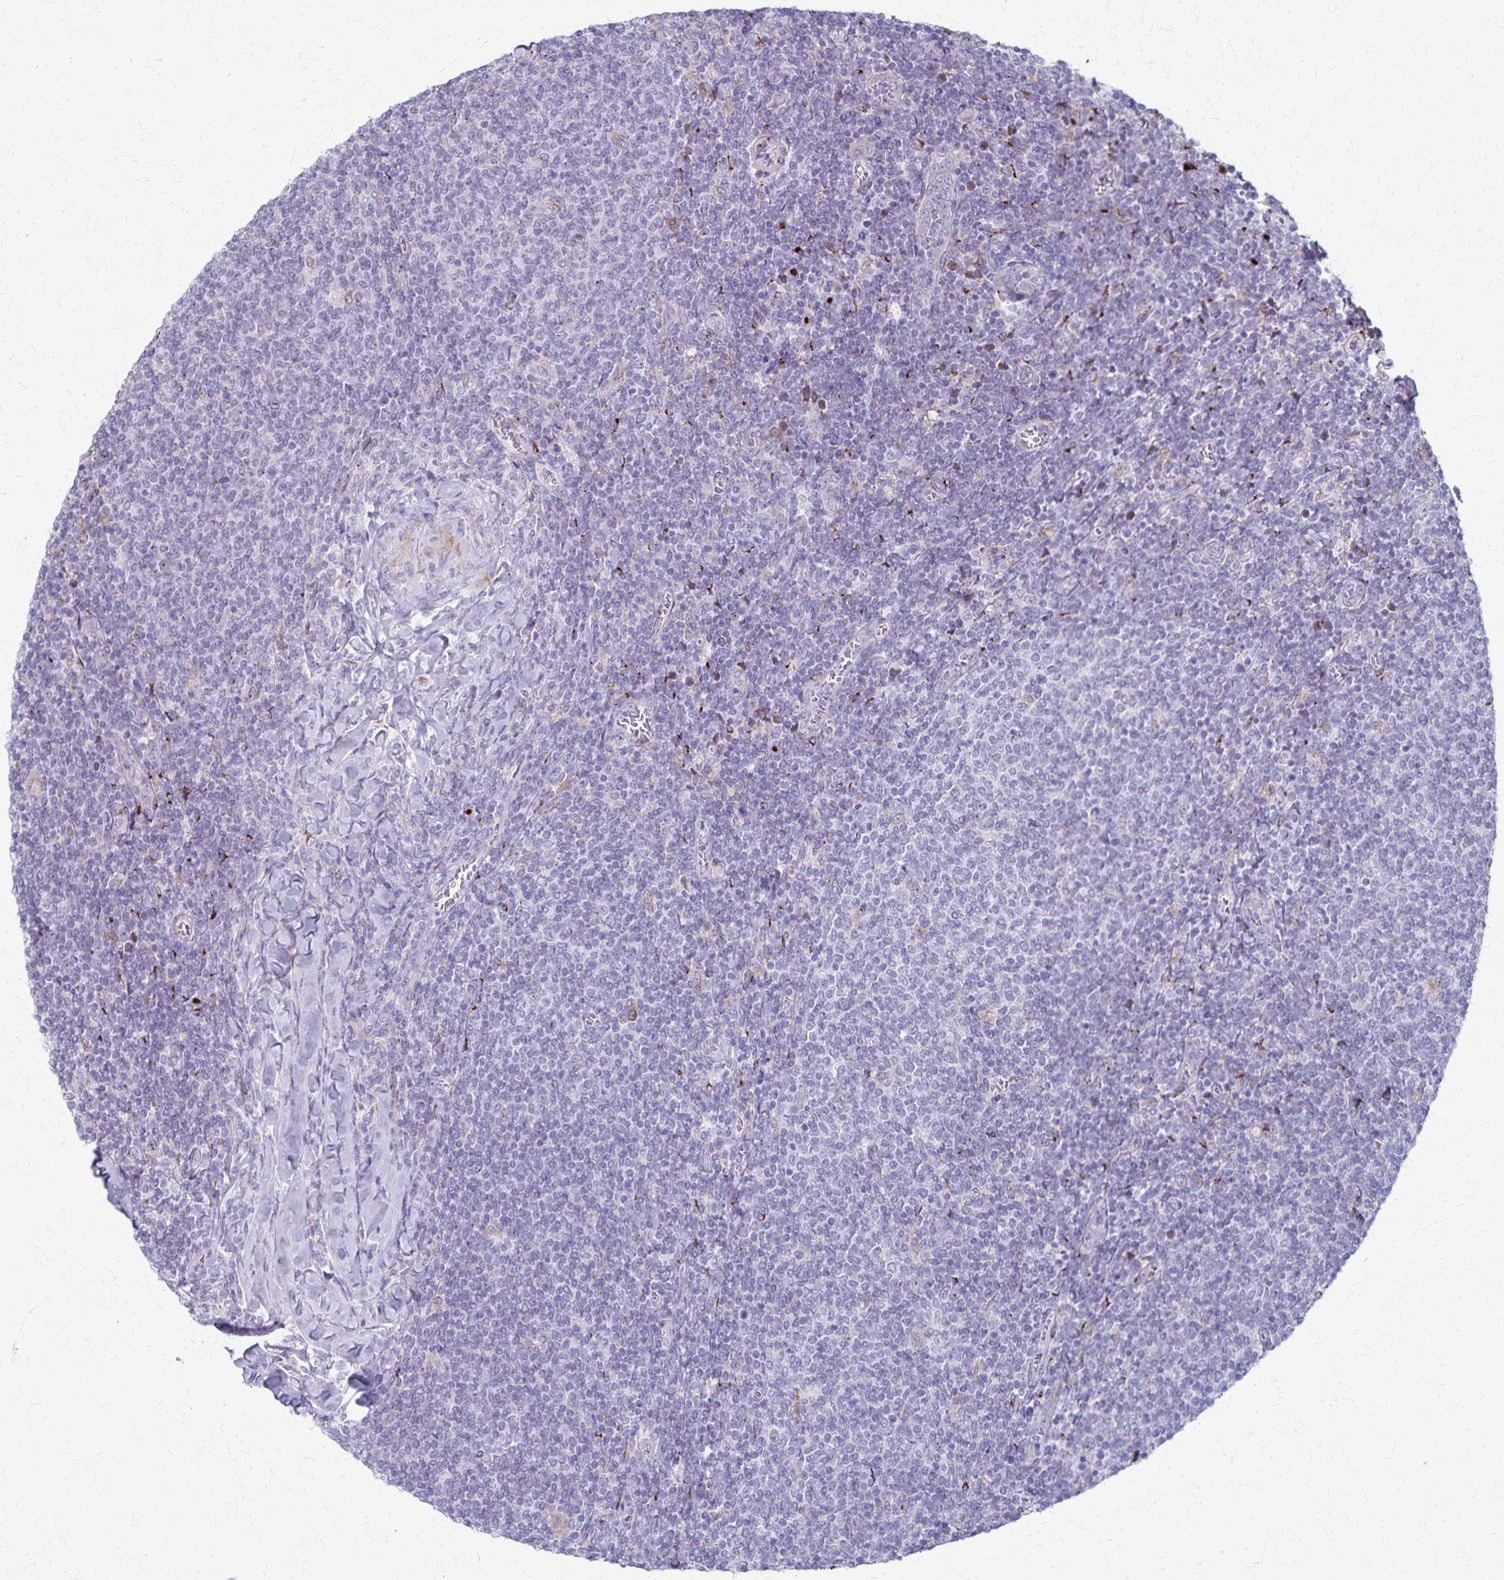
{"staining": {"intensity": "negative", "quantity": "none", "location": "none"}, "tissue": "lymphoma", "cell_type": "Tumor cells", "image_type": "cancer", "snomed": [{"axis": "morphology", "description": "Malignant lymphoma, non-Hodgkin's type, Low grade"}, {"axis": "topography", "description": "Lymph node"}], "caption": "Immunohistochemistry (IHC) micrograph of malignant lymphoma, non-Hodgkin's type (low-grade) stained for a protein (brown), which reveals no positivity in tumor cells.", "gene": "MCFD2", "patient": {"sex": "male", "age": 52}}